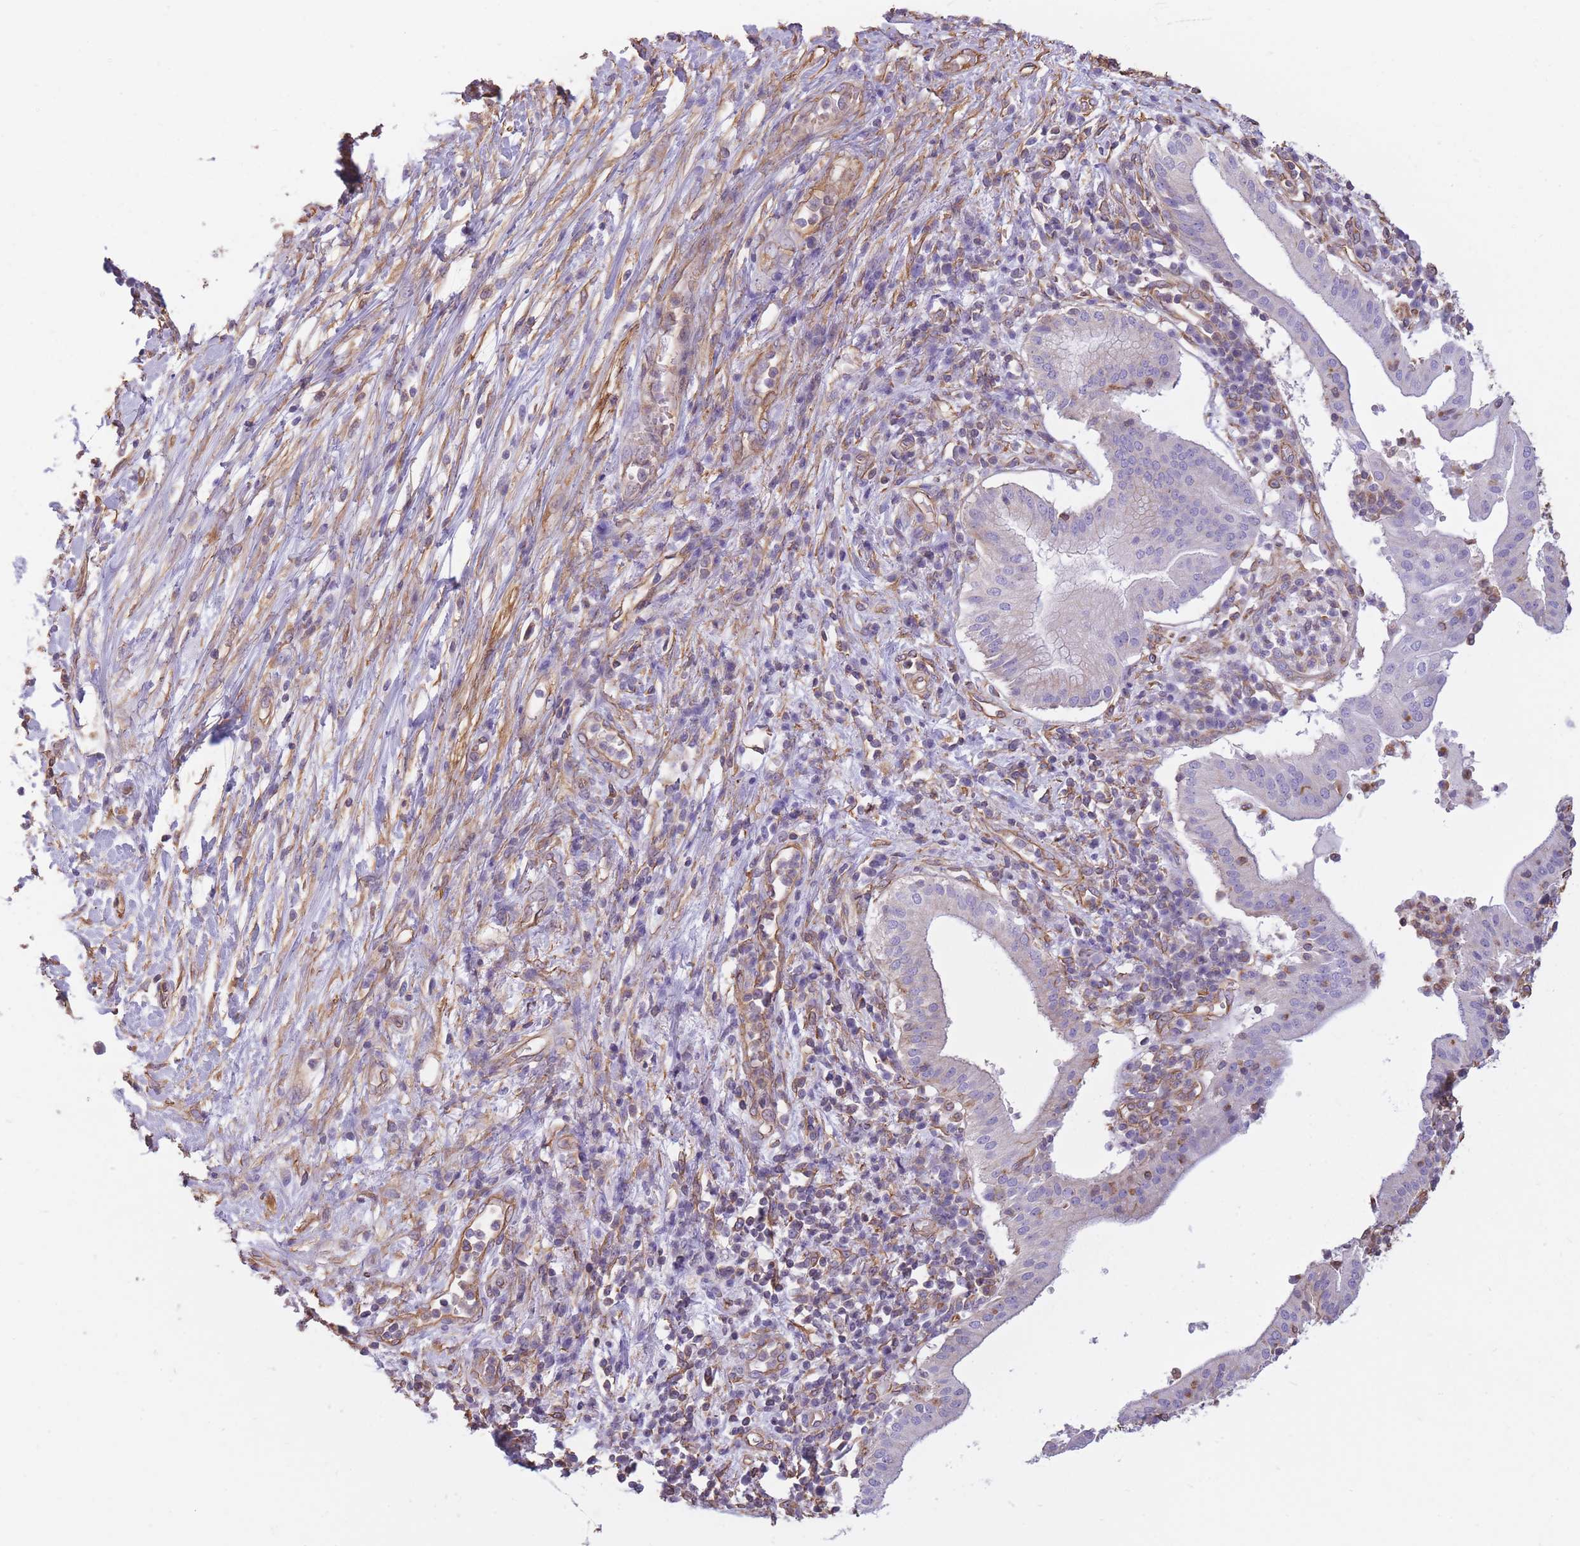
{"staining": {"intensity": "negative", "quantity": "none", "location": "none"}, "tissue": "pancreatic cancer", "cell_type": "Tumor cells", "image_type": "cancer", "snomed": [{"axis": "morphology", "description": "Adenocarcinoma, NOS"}, {"axis": "topography", "description": "Pancreas"}], "caption": "Immunohistochemical staining of adenocarcinoma (pancreatic) reveals no significant positivity in tumor cells.", "gene": "ADD1", "patient": {"sex": "male", "age": 68}}